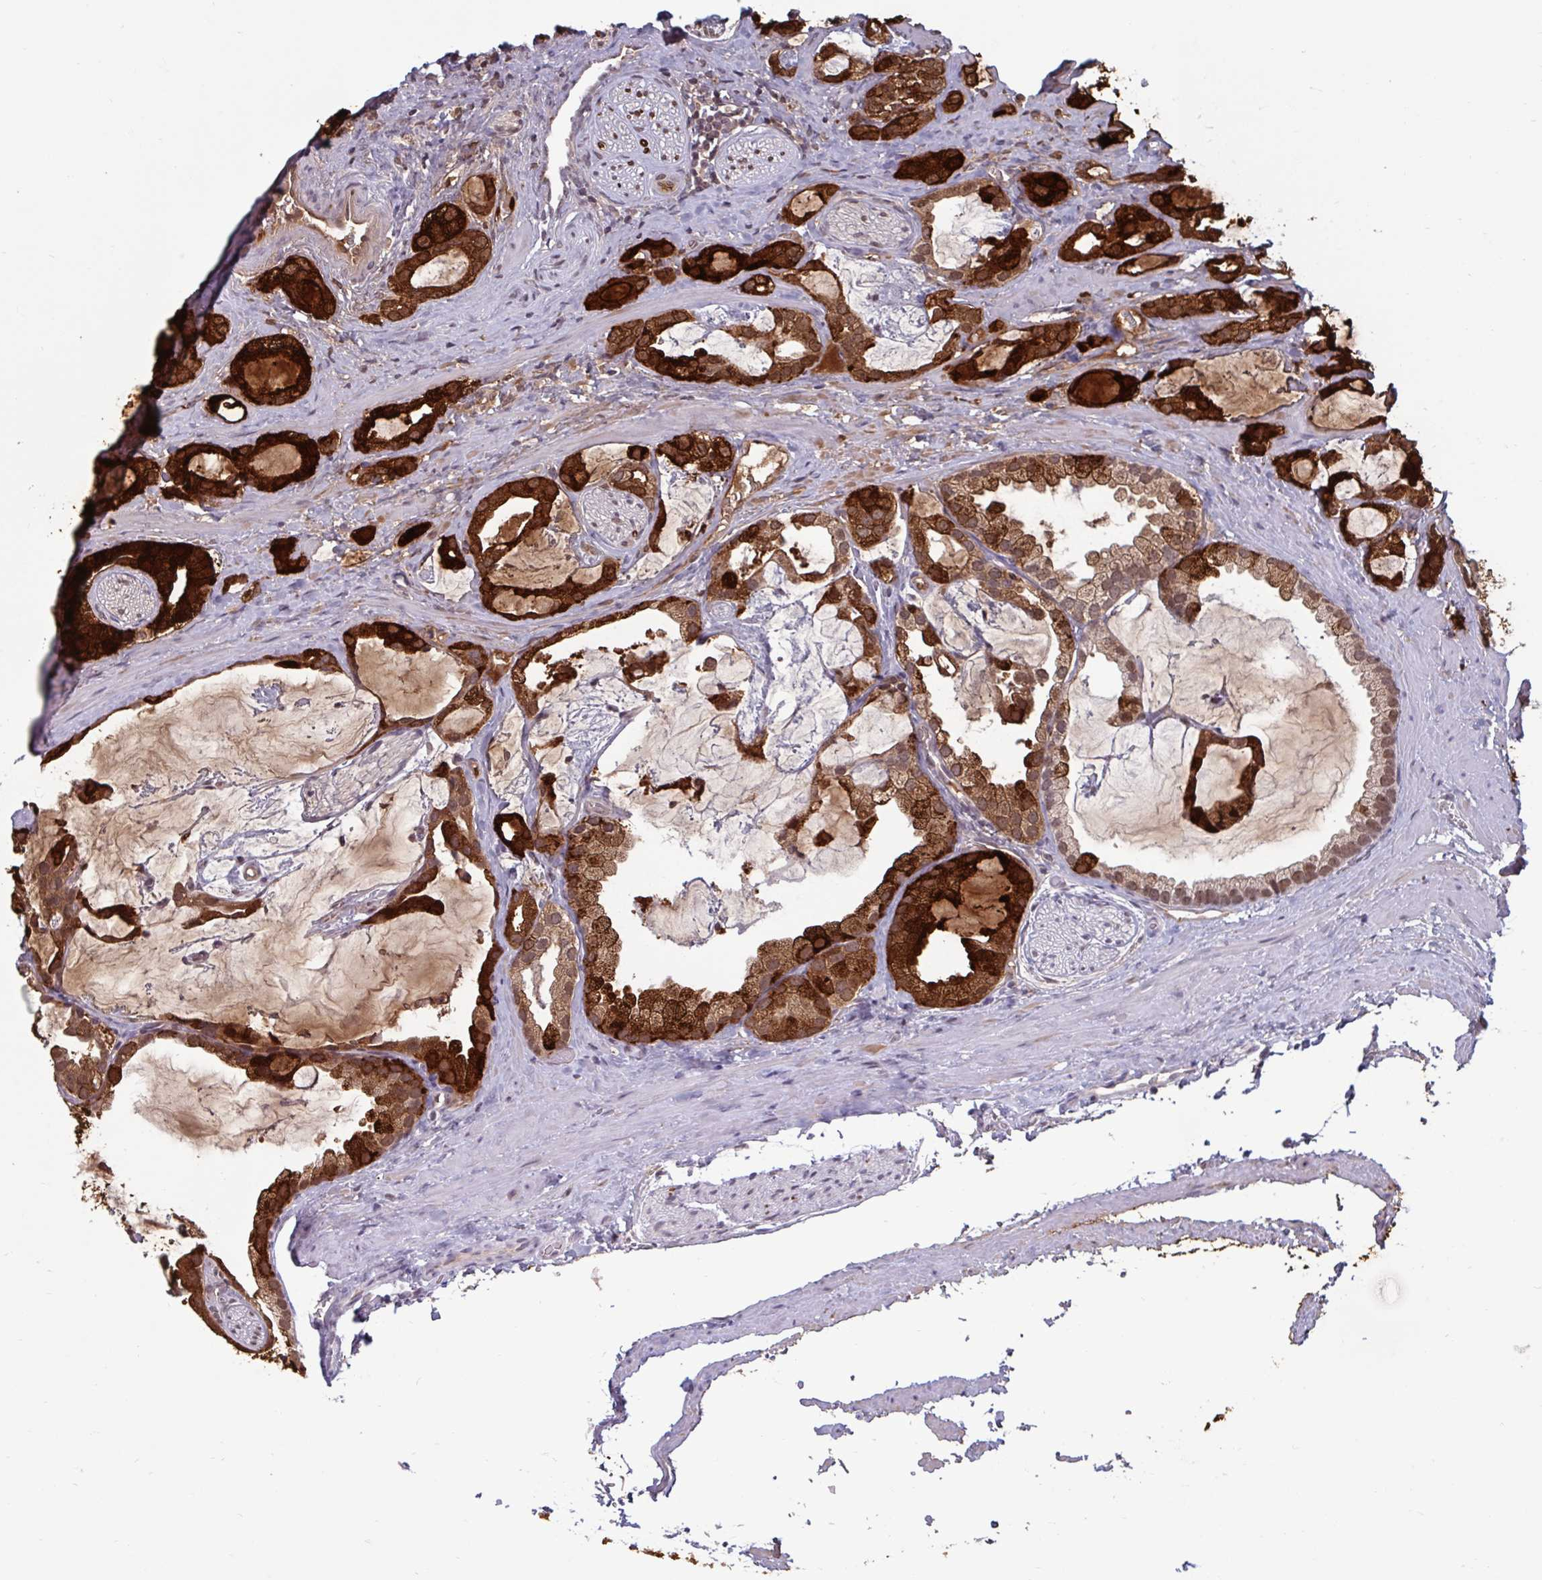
{"staining": {"intensity": "strong", "quantity": "25%-75%", "location": "cytoplasmic/membranous,nuclear"}, "tissue": "prostate cancer", "cell_type": "Tumor cells", "image_type": "cancer", "snomed": [{"axis": "morphology", "description": "Adenocarcinoma, Medium grade"}, {"axis": "topography", "description": "Prostate"}], "caption": "Protein analysis of prostate medium-grade adenocarcinoma tissue shows strong cytoplasmic/membranous and nuclear expression in about 25%-75% of tumor cells.", "gene": "MSMB", "patient": {"sex": "male", "age": 57}}